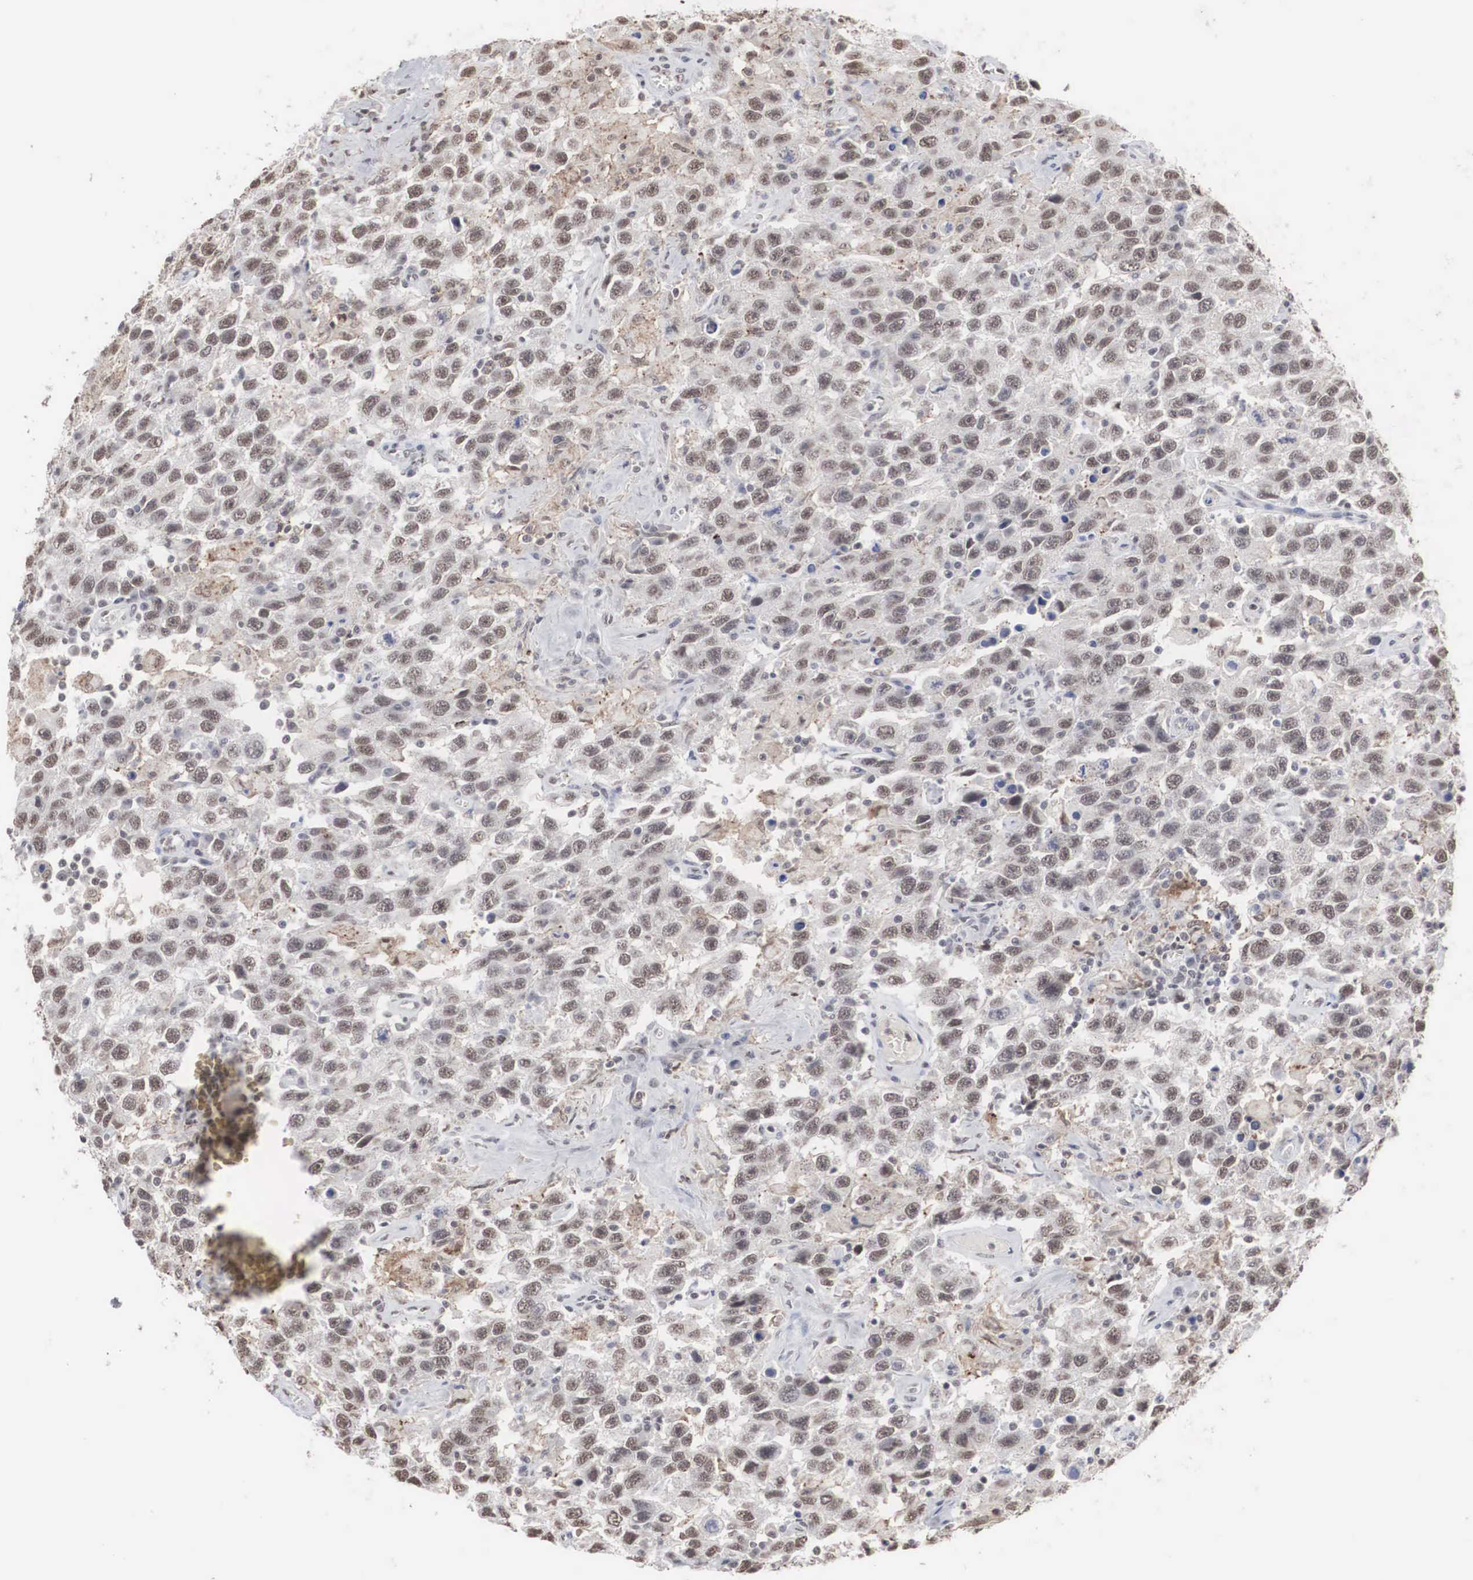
{"staining": {"intensity": "weak", "quantity": "25%-75%", "location": "nuclear"}, "tissue": "testis cancer", "cell_type": "Tumor cells", "image_type": "cancer", "snomed": [{"axis": "morphology", "description": "Seminoma, NOS"}, {"axis": "topography", "description": "Testis"}], "caption": "Human seminoma (testis) stained with a protein marker displays weak staining in tumor cells.", "gene": "AUTS2", "patient": {"sex": "male", "age": 41}}